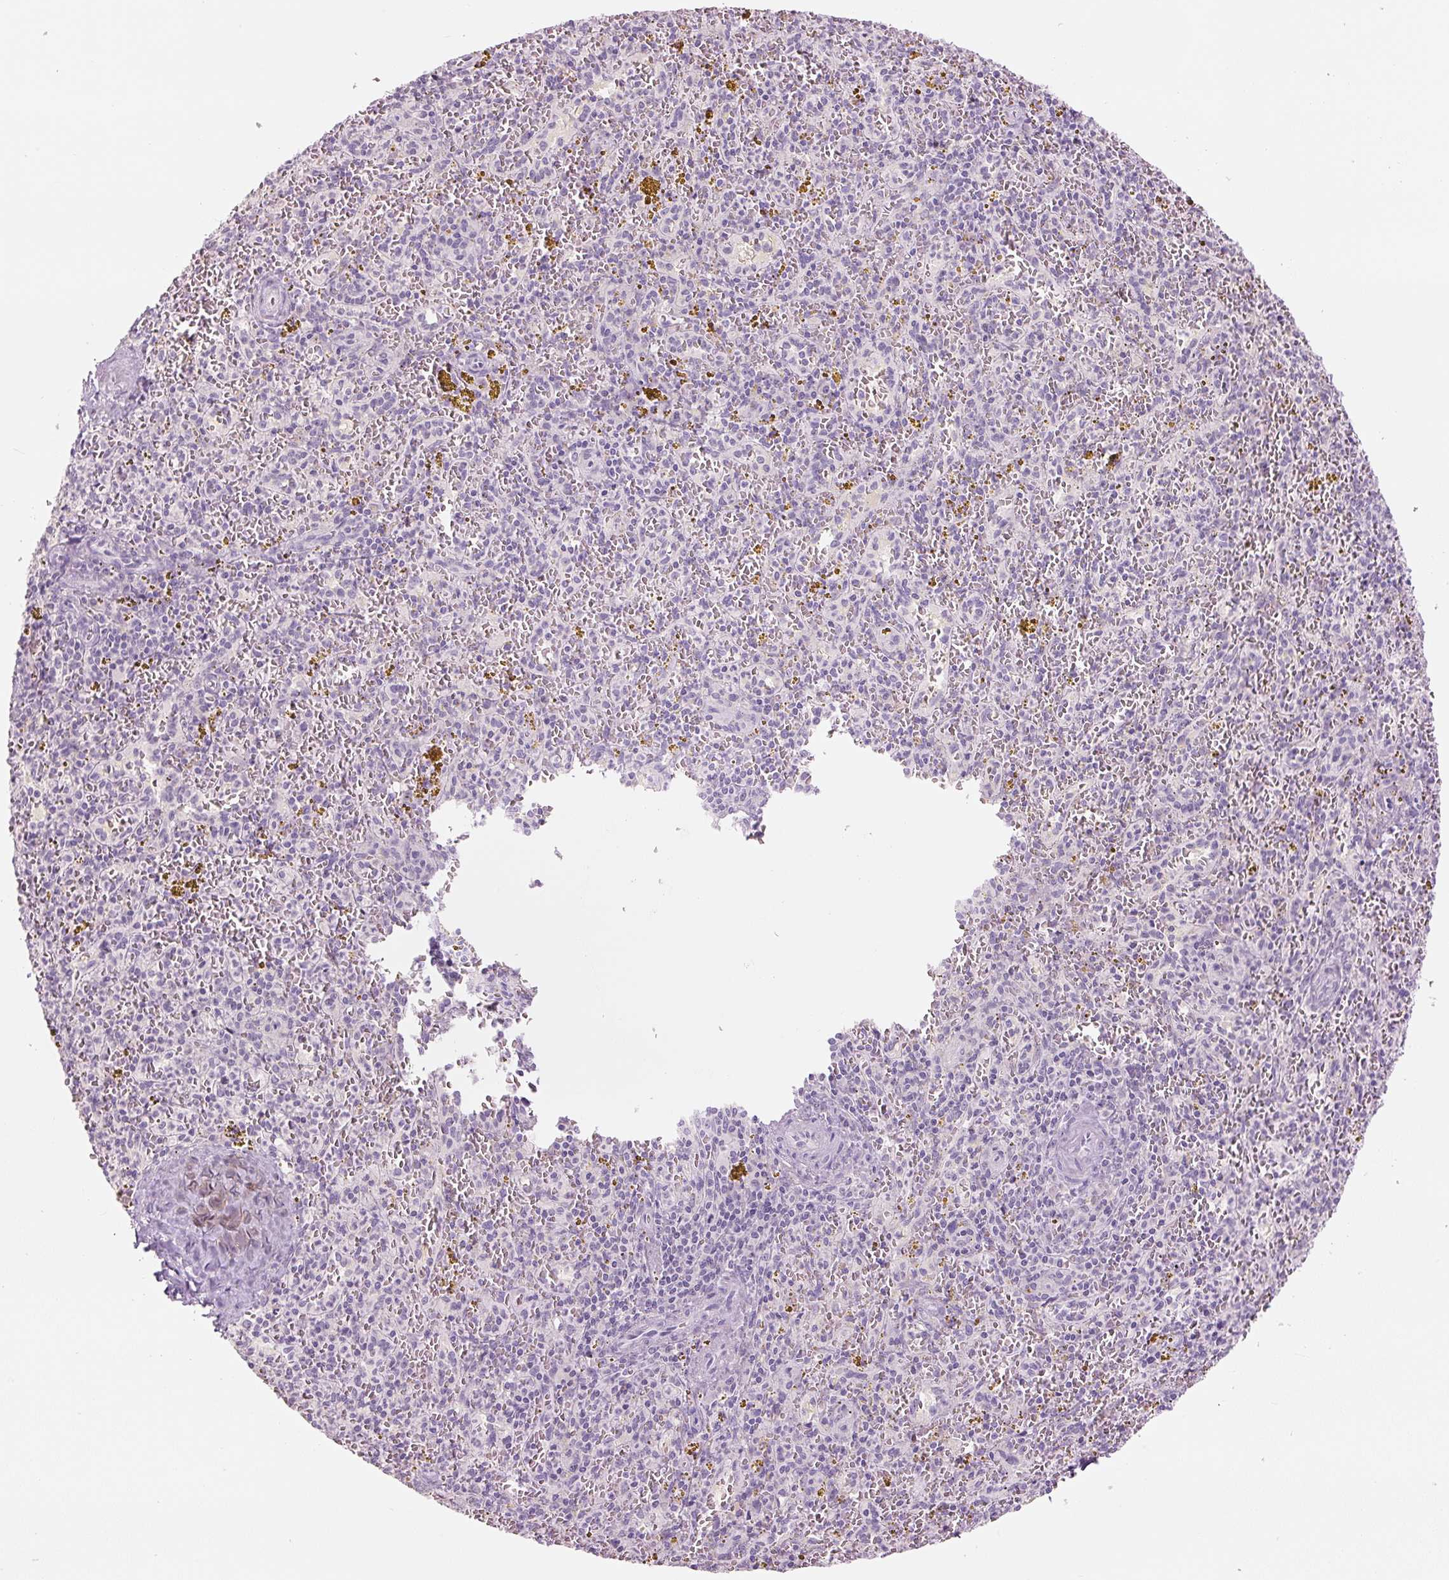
{"staining": {"intensity": "negative", "quantity": "none", "location": "none"}, "tissue": "spleen", "cell_type": "Cells in red pulp", "image_type": "normal", "snomed": [{"axis": "morphology", "description": "Normal tissue, NOS"}, {"axis": "topography", "description": "Spleen"}], "caption": "Cells in red pulp are negative for protein expression in normal human spleen.", "gene": "SIX1", "patient": {"sex": "male", "age": 57}}